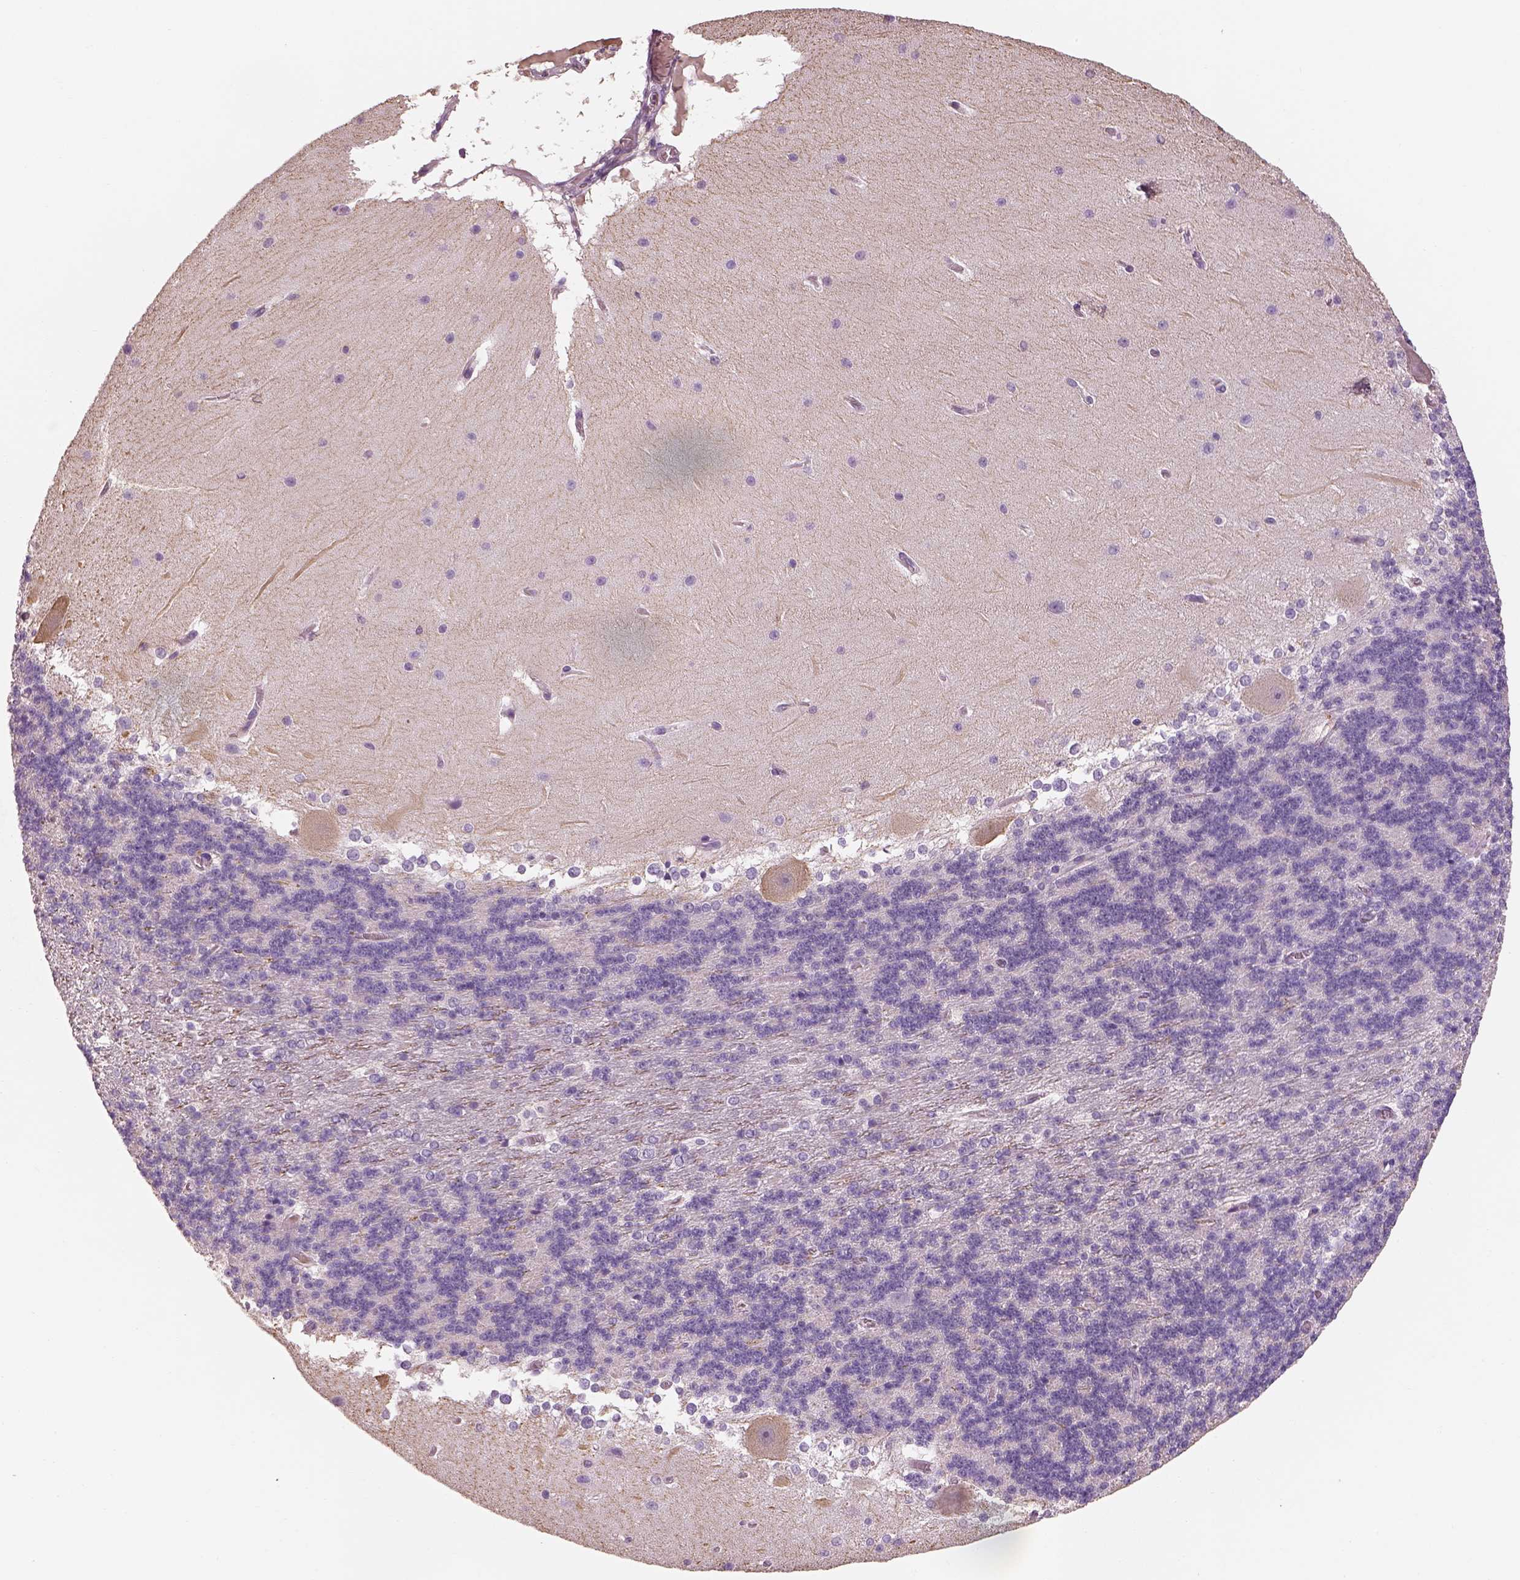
{"staining": {"intensity": "negative", "quantity": "none", "location": "none"}, "tissue": "cerebellum", "cell_type": "Cells in granular layer", "image_type": "normal", "snomed": [{"axis": "morphology", "description": "Normal tissue, NOS"}, {"axis": "topography", "description": "Cerebellum"}], "caption": "A high-resolution histopathology image shows immunohistochemistry (IHC) staining of unremarkable cerebellum, which exhibits no significant positivity in cells in granular layer.", "gene": "OTUD6A", "patient": {"sex": "female", "age": 19}}